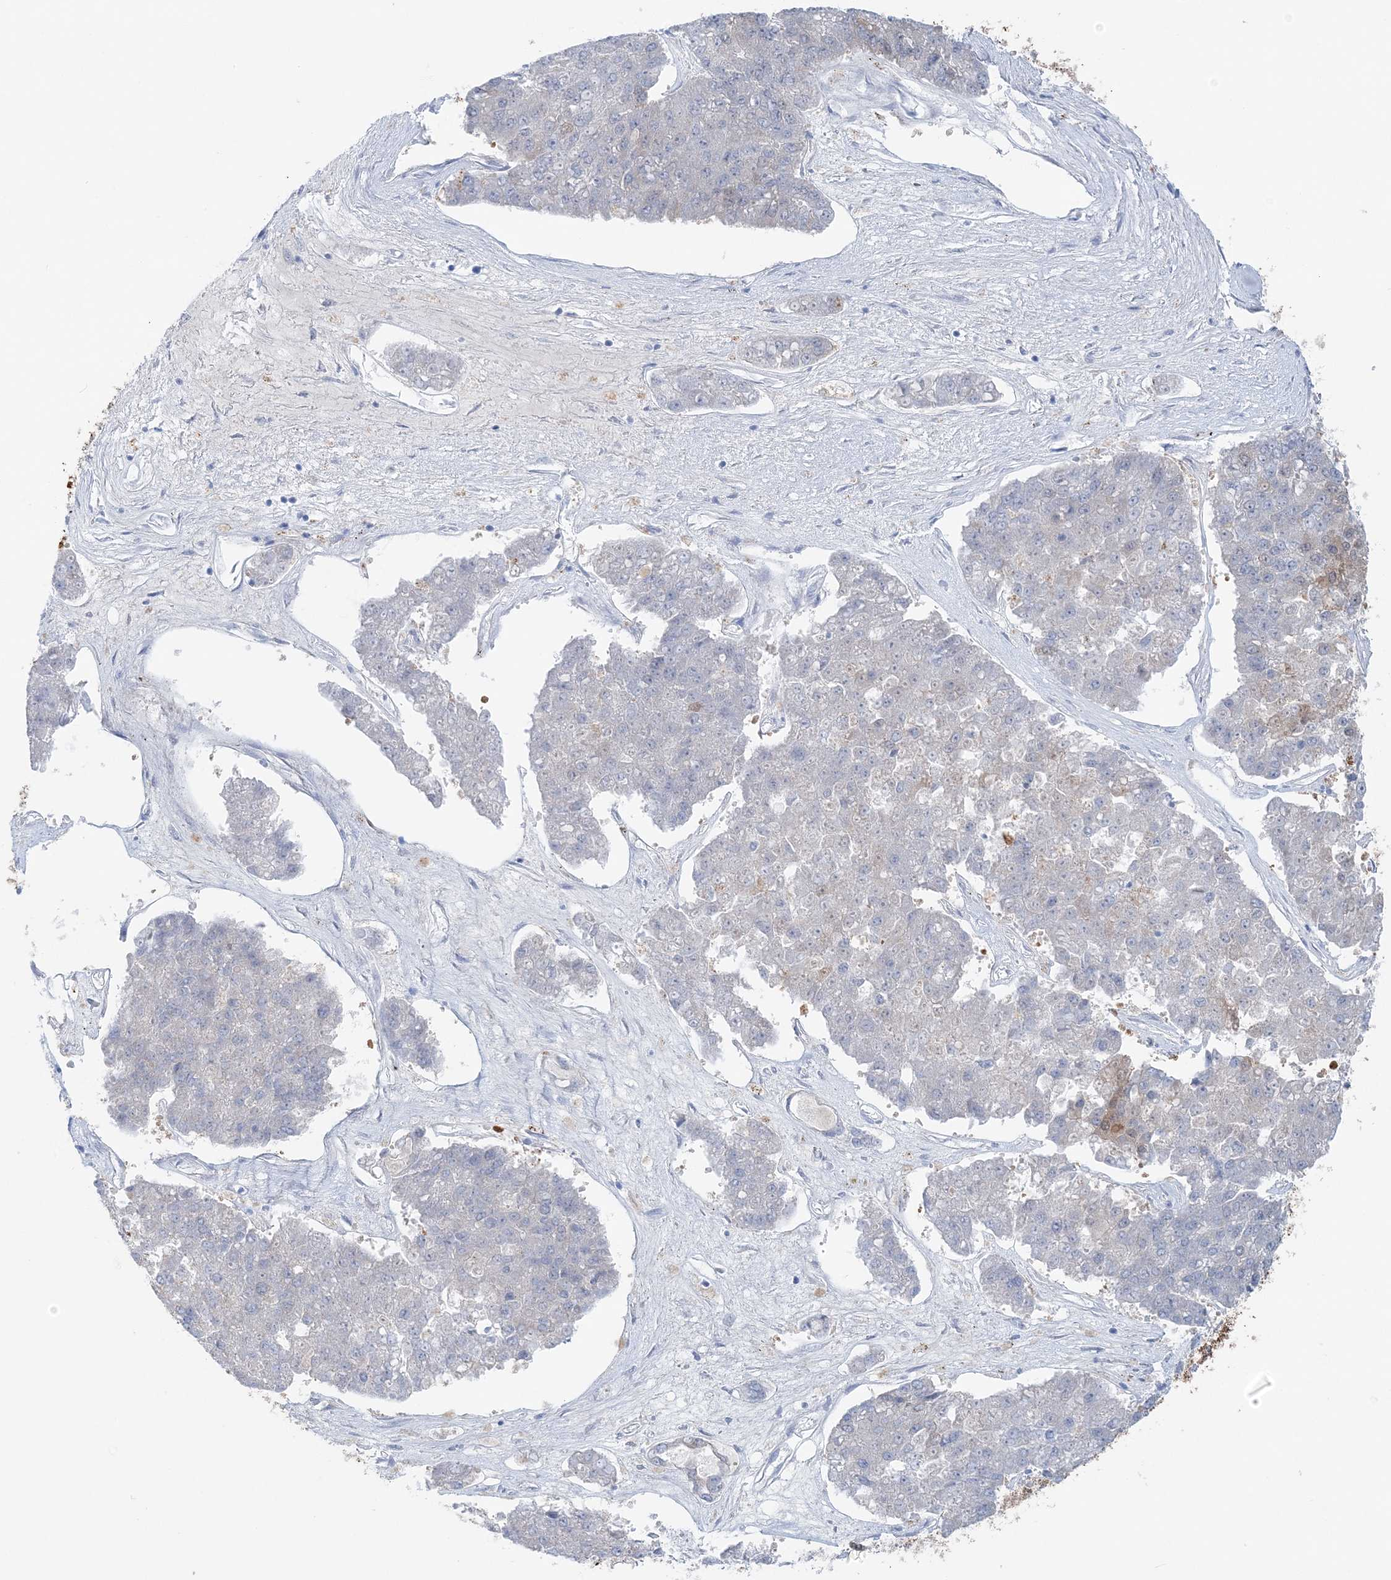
{"staining": {"intensity": "weak", "quantity": "<25%", "location": "cytoplasmic/membranous"}, "tissue": "pancreatic cancer", "cell_type": "Tumor cells", "image_type": "cancer", "snomed": [{"axis": "morphology", "description": "Adenocarcinoma, NOS"}, {"axis": "topography", "description": "Pancreas"}], "caption": "IHC of pancreatic cancer (adenocarcinoma) exhibits no positivity in tumor cells.", "gene": "HMGCS1", "patient": {"sex": "male", "age": 50}}